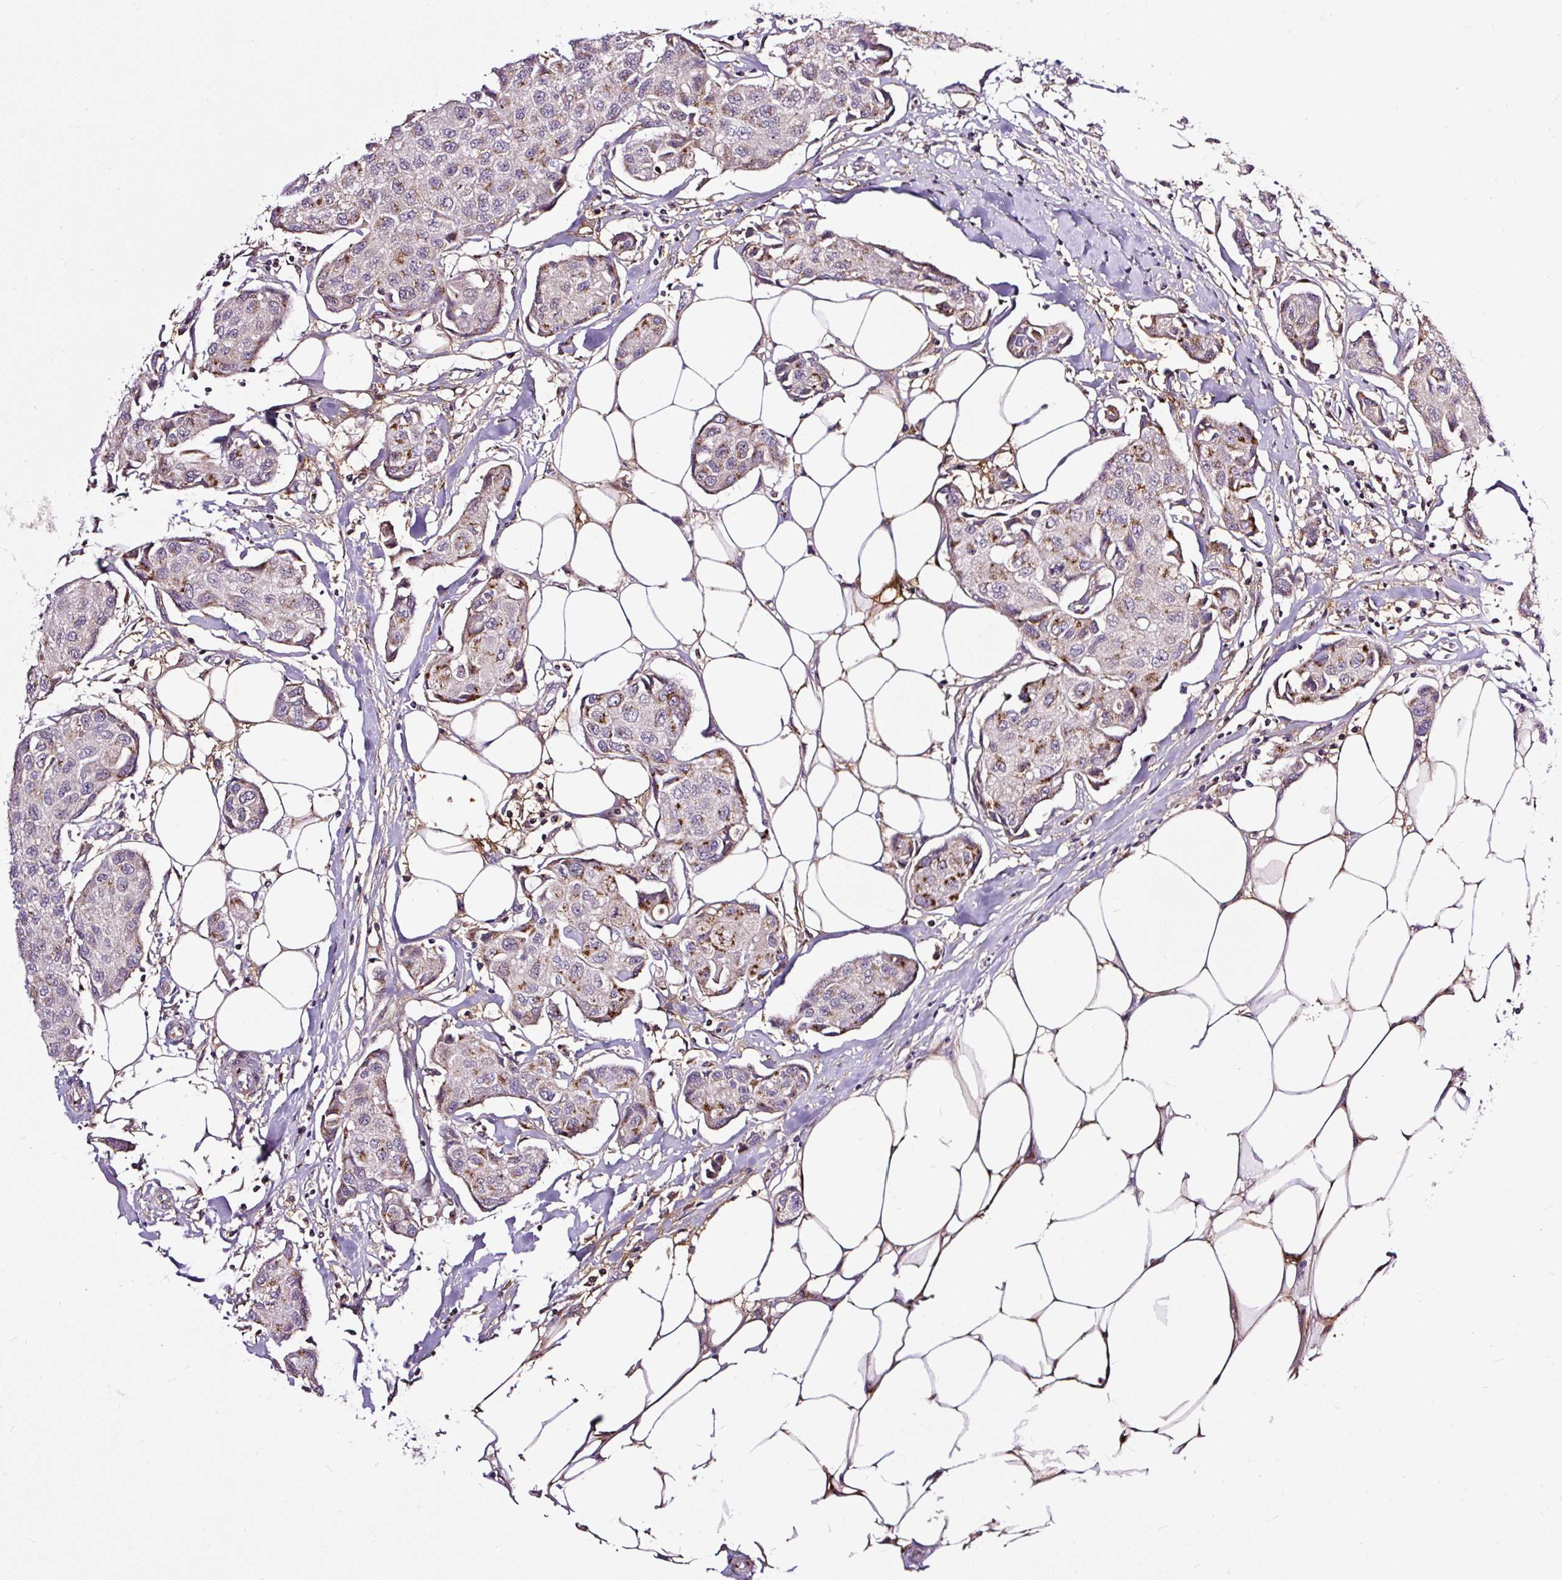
{"staining": {"intensity": "moderate", "quantity": "<25%", "location": "cytoplasmic/membranous"}, "tissue": "breast cancer", "cell_type": "Tumor cells", "image_type": "cancer", "snomed": [{"axis": "morphology", "description": "Duct carcinoma"}, {"axis": "topography", "description": "Breast"}, {"axis": "topography", "description": "Lymph node"}], "caption": "Tumor cells display low levels of moderate cytoplasmic/membranous expression in about <25% of cells in human breast cancer.", "gene": "MSMP", "patient": {"sex": "female", "age": 80}}